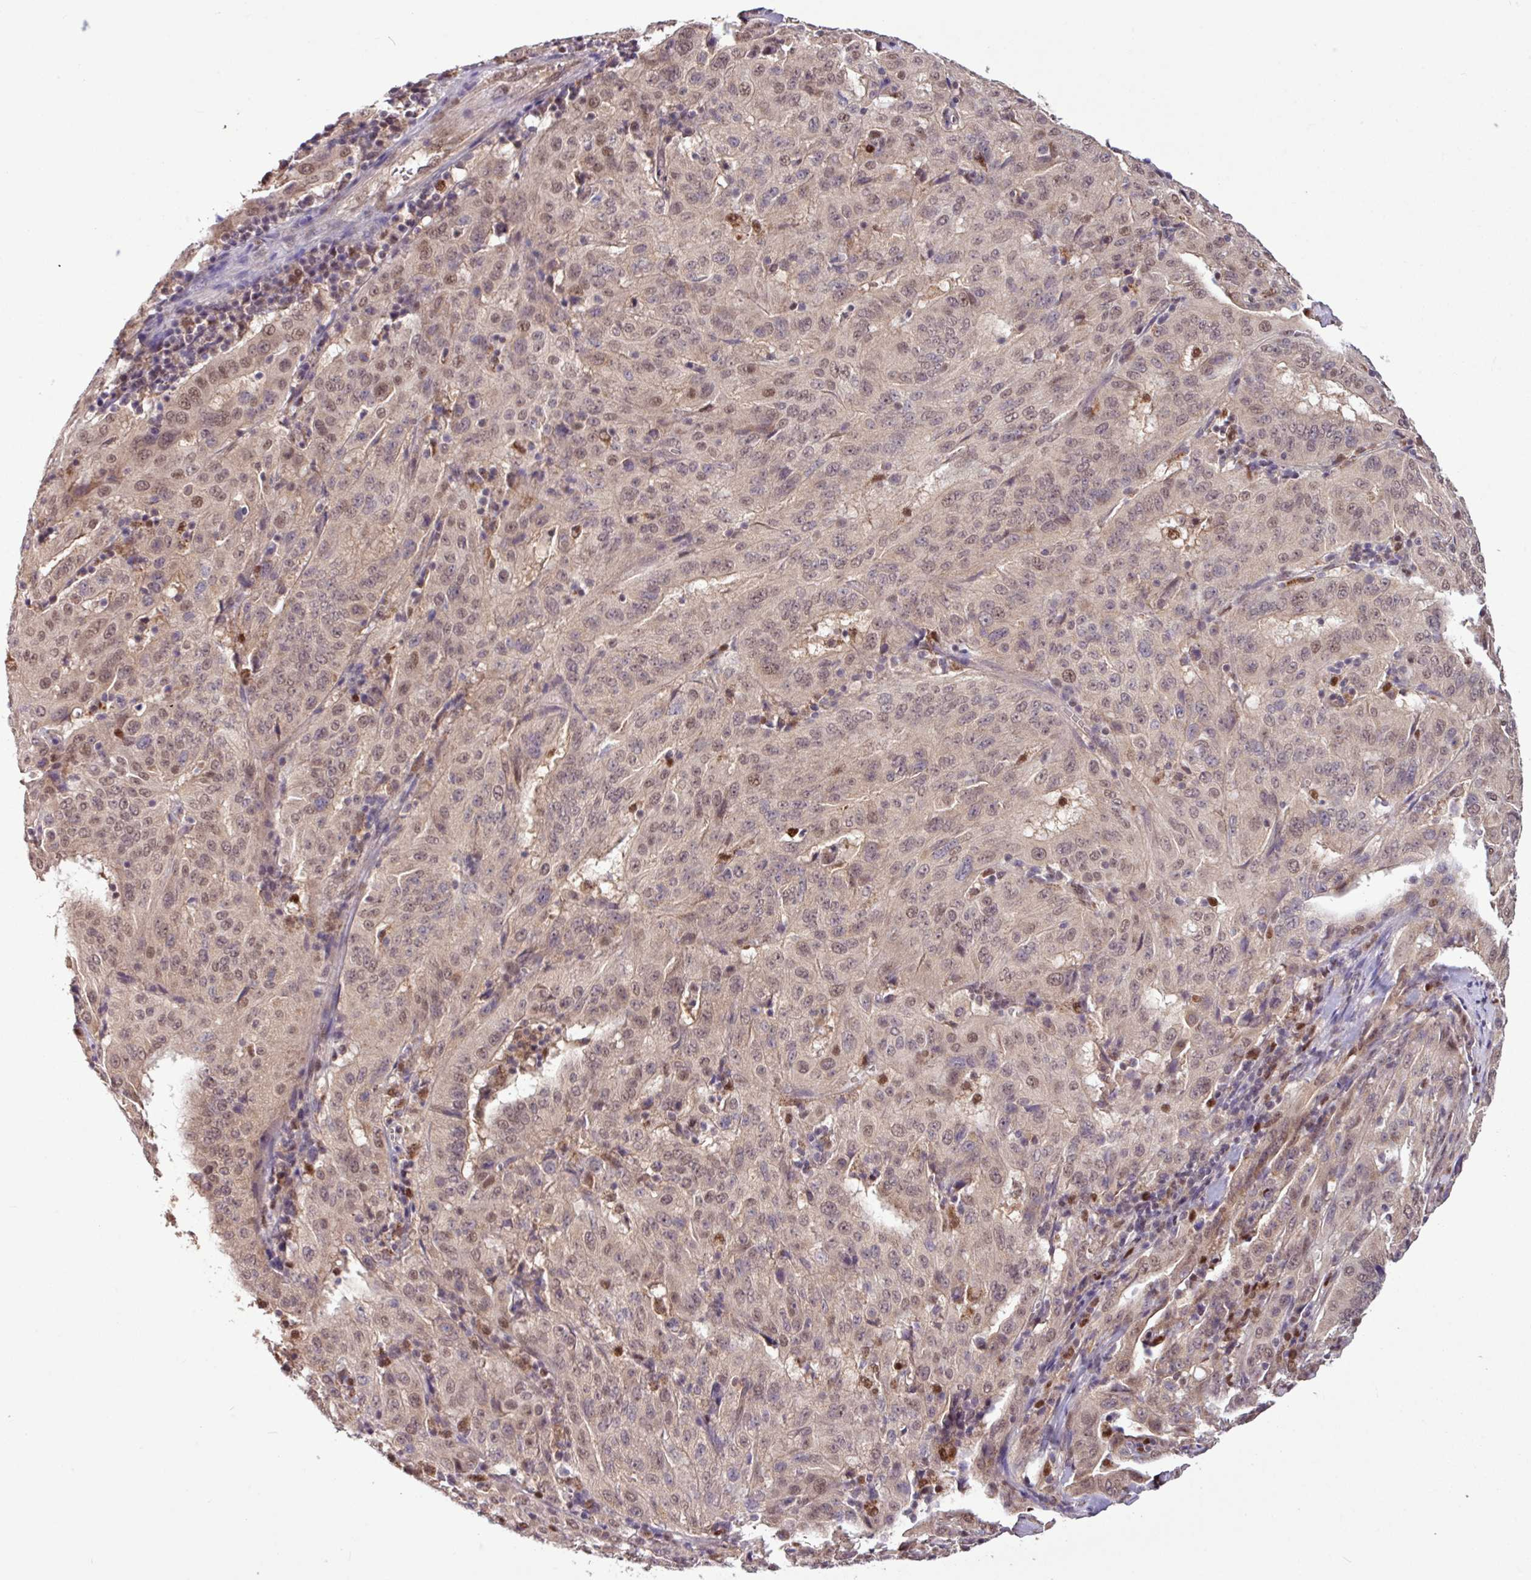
{"staining": {"intensity": "moderate", "quantity": ">75%", "location": "nuclear"}, "tissue": "pancreatic cancer", "cell_type": "Tumor cells", "image_type": "cancer", "snomed": [{"axis": "morphology", "description": "Adenocarcinoma, NOS"}, {"axis": "topography", "description": "Pancreas"}], "caption": "High-magnification brightfield microscopy of pancreatic cancer stained with DAB (brown) and counterstained with hematoxylin (blue). tumor cells exhibit moderate nuclear expression is seen in about>75% of cells. The staining was performed using DAB (3,3'-diaminobenzidine) to visualize the protein expression in brown, while the nuclei were stained in blue with hematoxylin (Magnification: 20x).", "gene": "SKIC2", "patient": {"sex": "male", "age": 63}}